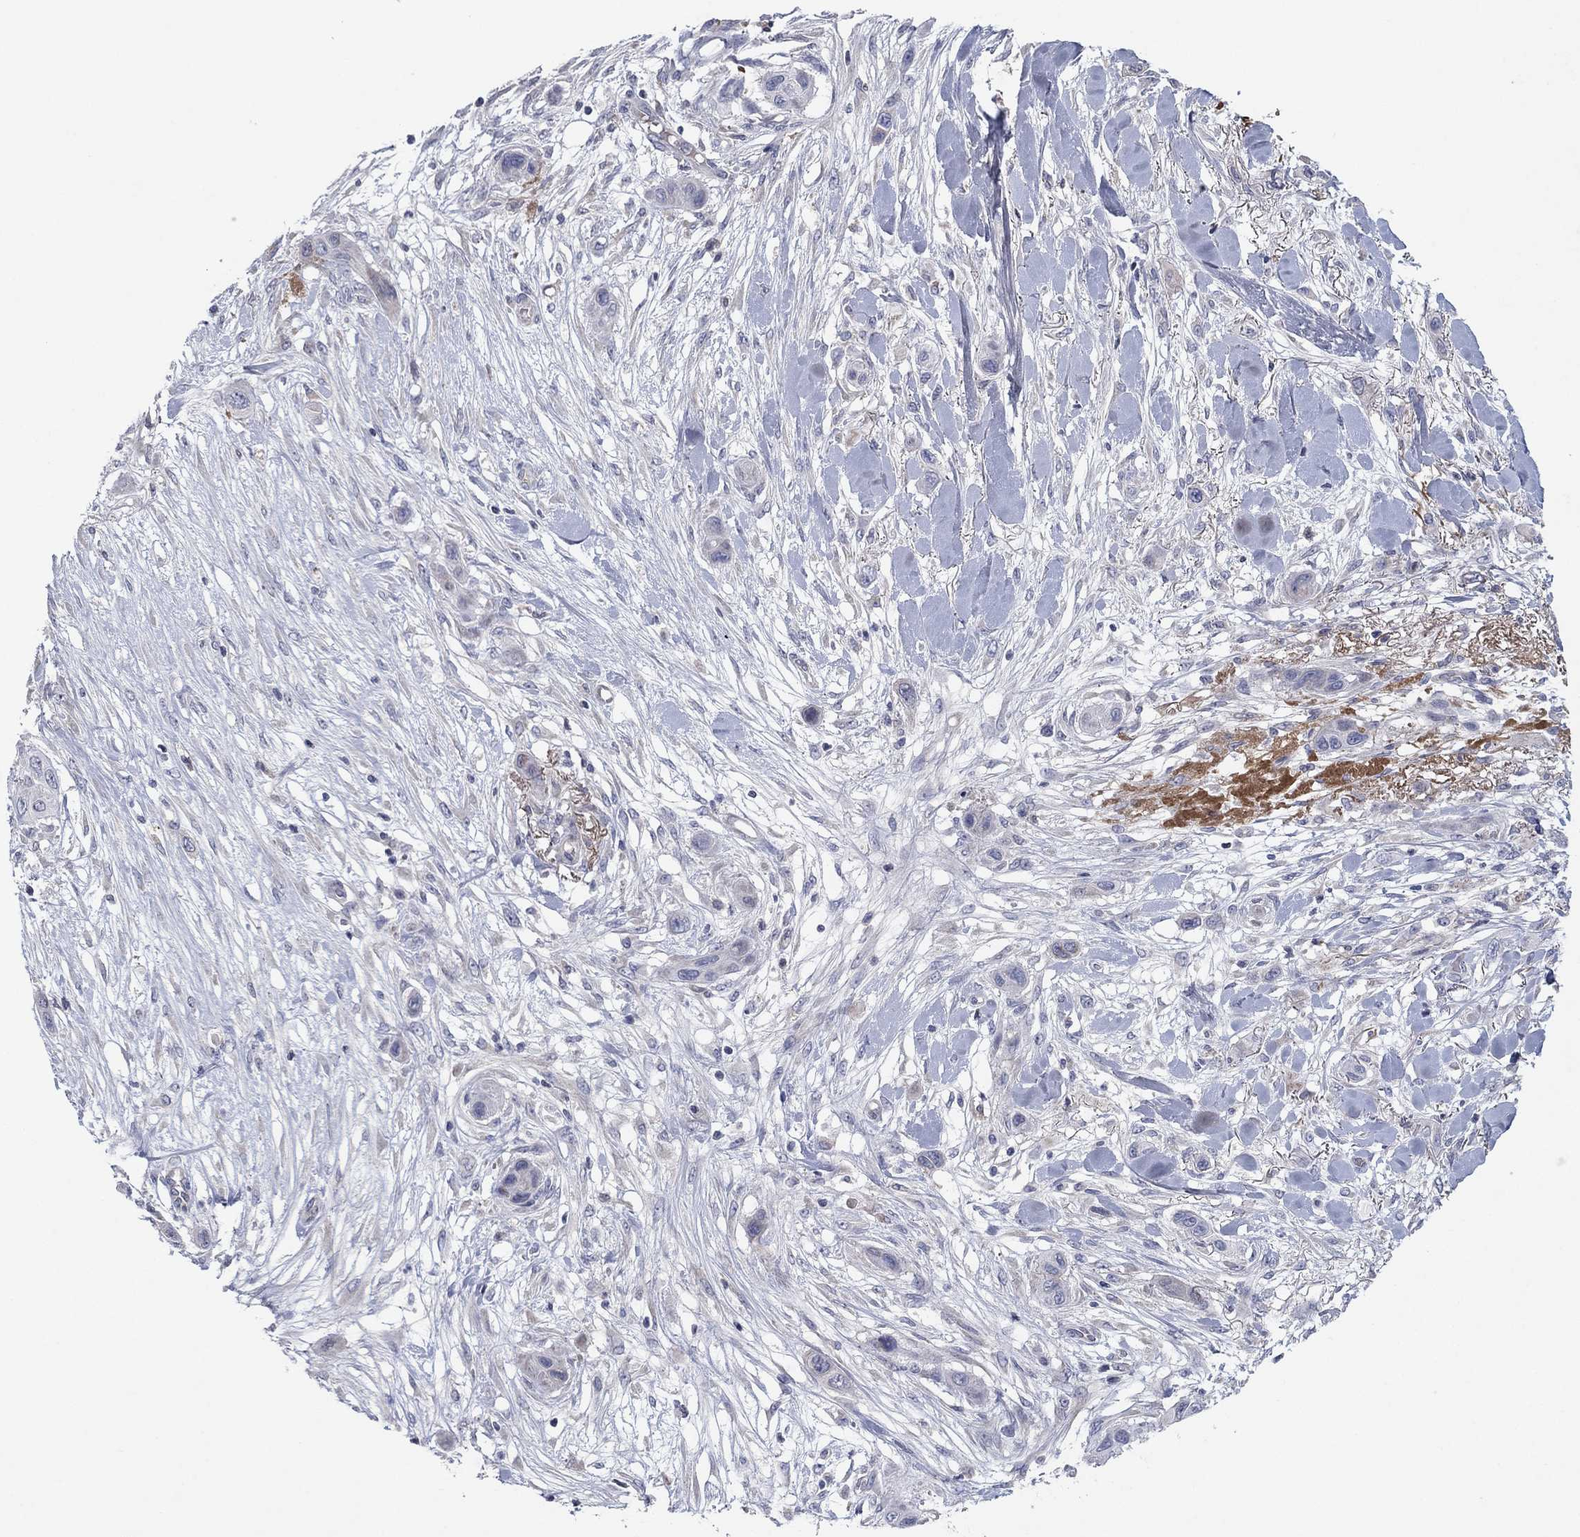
{"staining": {"intensity": "negative", "quantity": "none", "location": "none"}, "tissue": "skin cancer", "cell_type": "Tumor cells", "image_type": "cancer", "snomed": [{"axis": "morphology", "description": "Squamous cell carcinoma, NOS"}, {"axis": "topography", "description": "Skin"}], "caption": "An image of skin cancer stained for a protein reveals no brown staining in tumor cells. (Brightfield microscopy of DAB immunohistochemistry (IHC) at high magnification).", "gene": "PTGDS", "patient": {"sex": "male", "age": 79}}